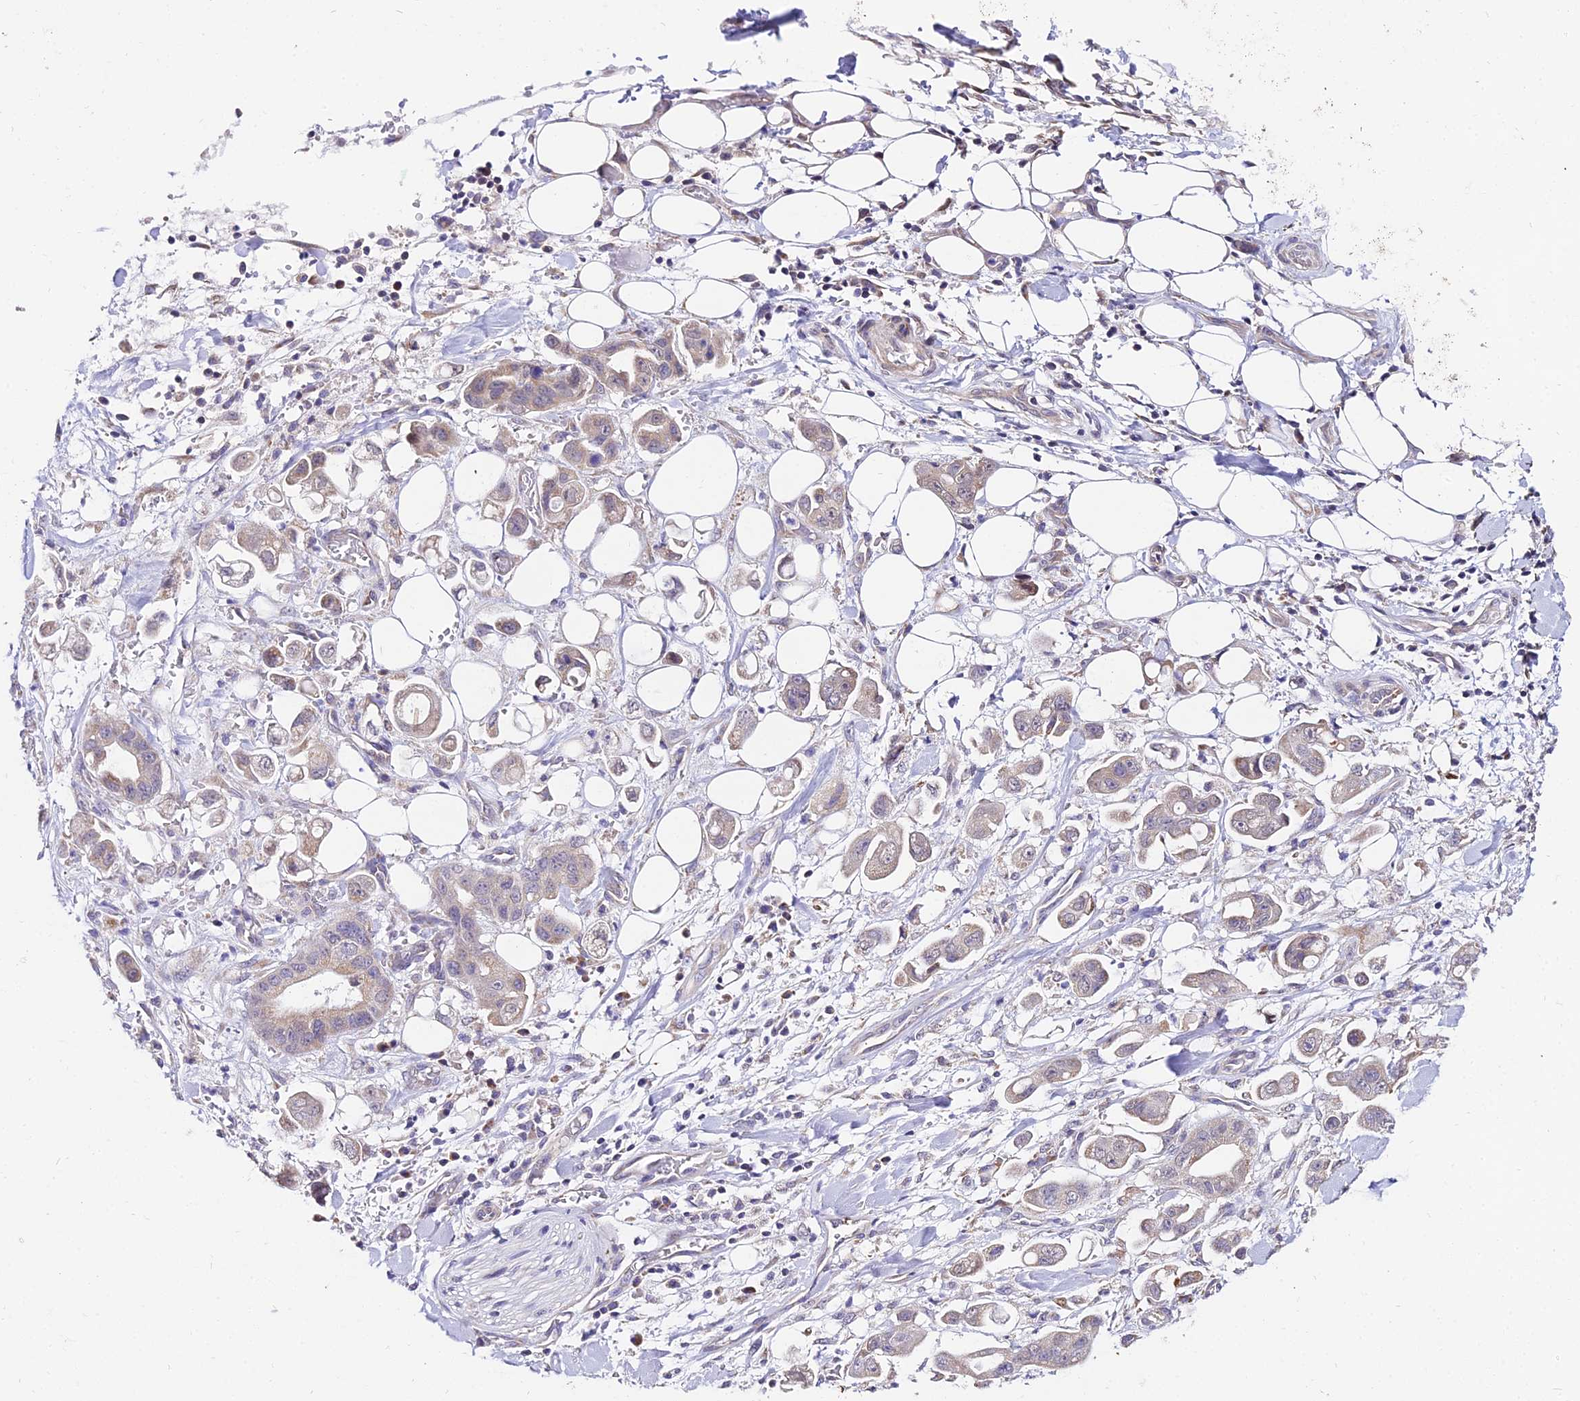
{"staining": {"intensity": "weak", "quantity": "25%-75%", "location": "cytoplasmic/membranous"}, "tissue": "stomach cancer", "cell_type": "Tumor cells", "image_type": "cancer", "snomed": [{"axis": "morphology", "description": "Adenocarcinoma, NOS"}, {"axis": "topography", "description": "Stomach"}], "caption": "Immunohistochemistry image of adenocarcinoma (stomach) stained for a protein (brown), which exhibits low levels of weak cytoplasmic/membranous expression in approximately 25%-75% of tumor cells.", "gene": "ATP5PB", "patient": {"sex": "male", "age": 62}}